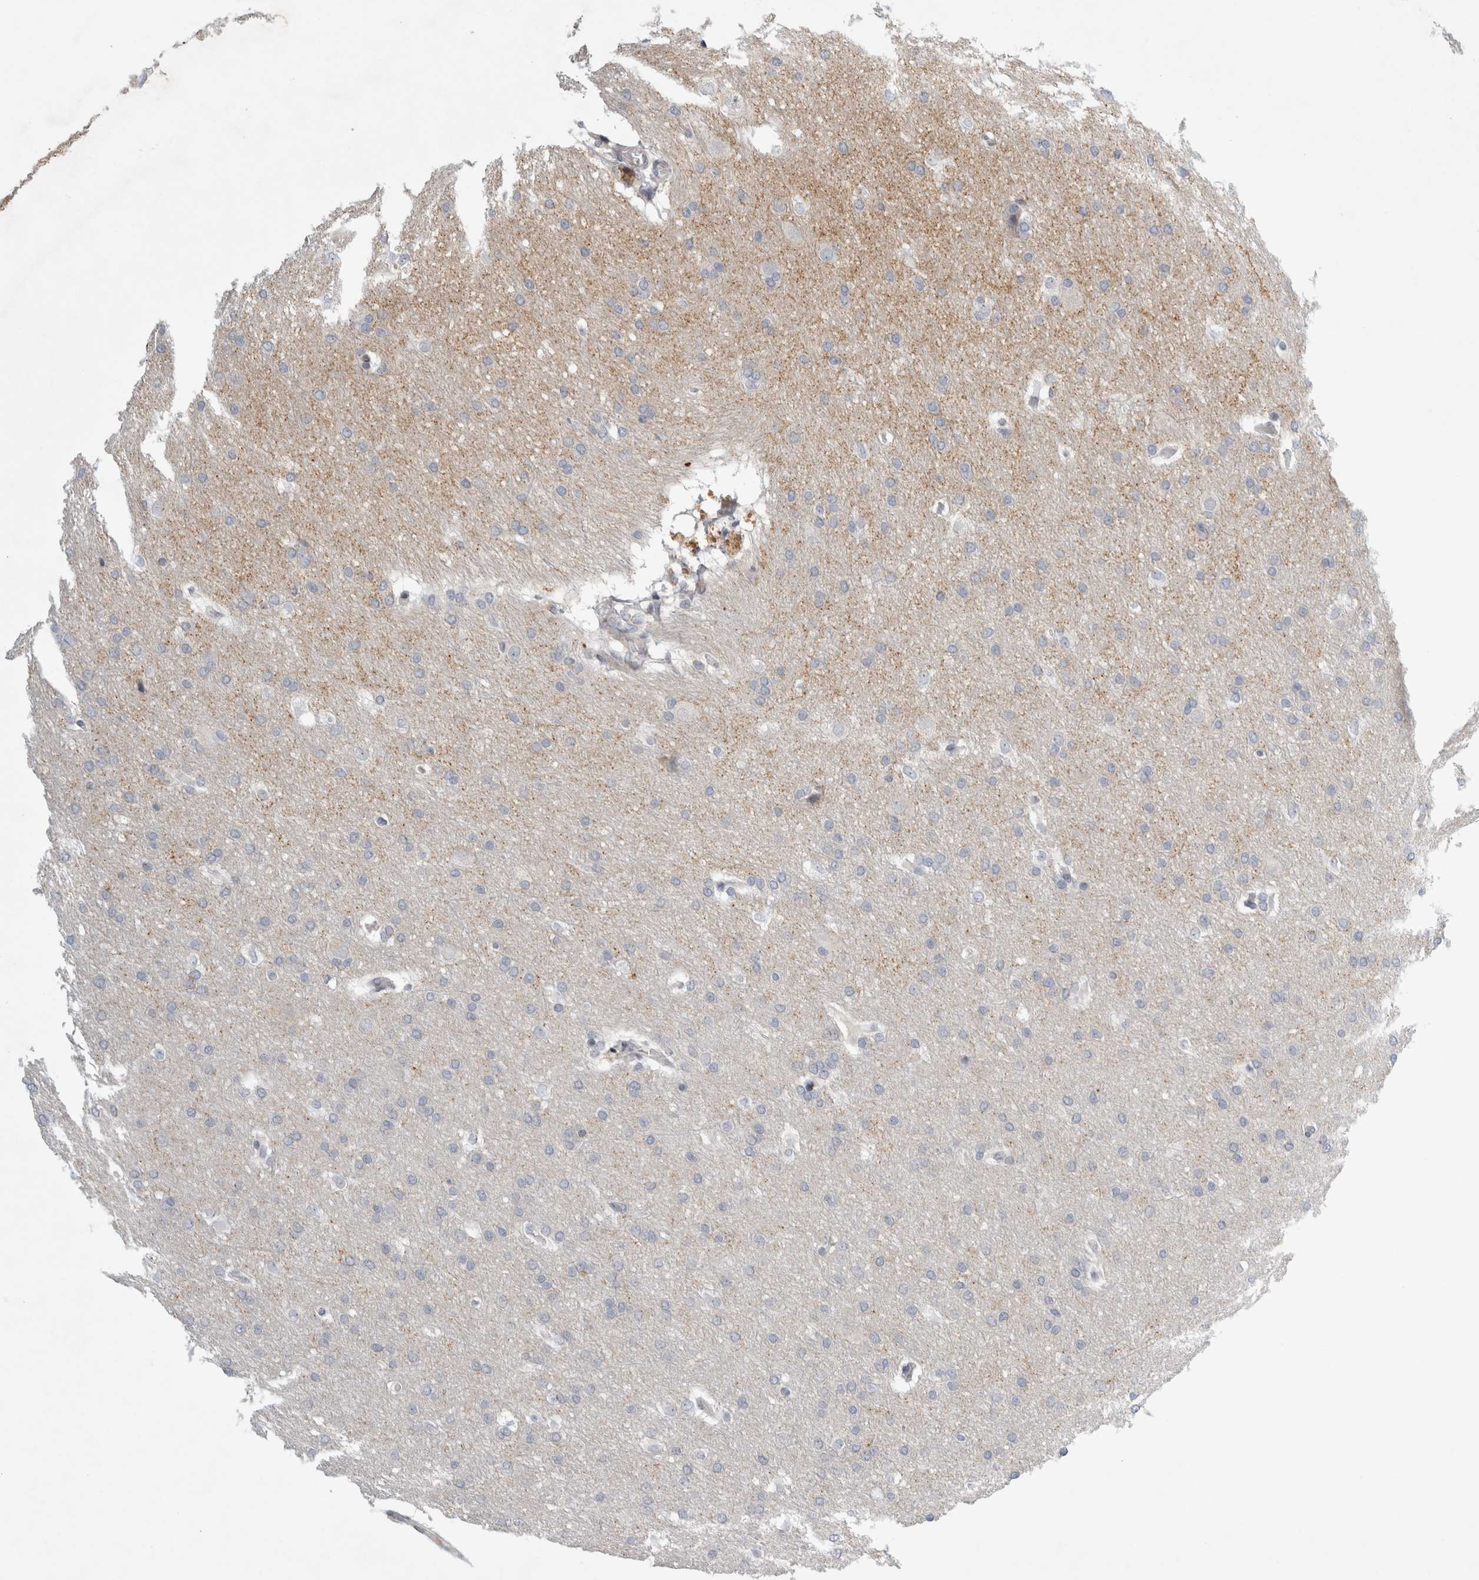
{"staining": {"intensity": "negative", "quantity": "none", "location": "none"}, "tissue": "glioma", "cell_type": "Tumor cells", "image_type": "cancer", "snomed": [{"axis": "morphology", "description": "Glioma, malignant, Low grade"}, {"axis": "topography", "description": "Brain"}], "caption": "Immunohistochemistry of glioma exhibits no expression in tumor cells. (DAB IHC with hematoxylin counter stain).", "gene": "UTP25", "patient": {"sex": "female", "age": 37}}